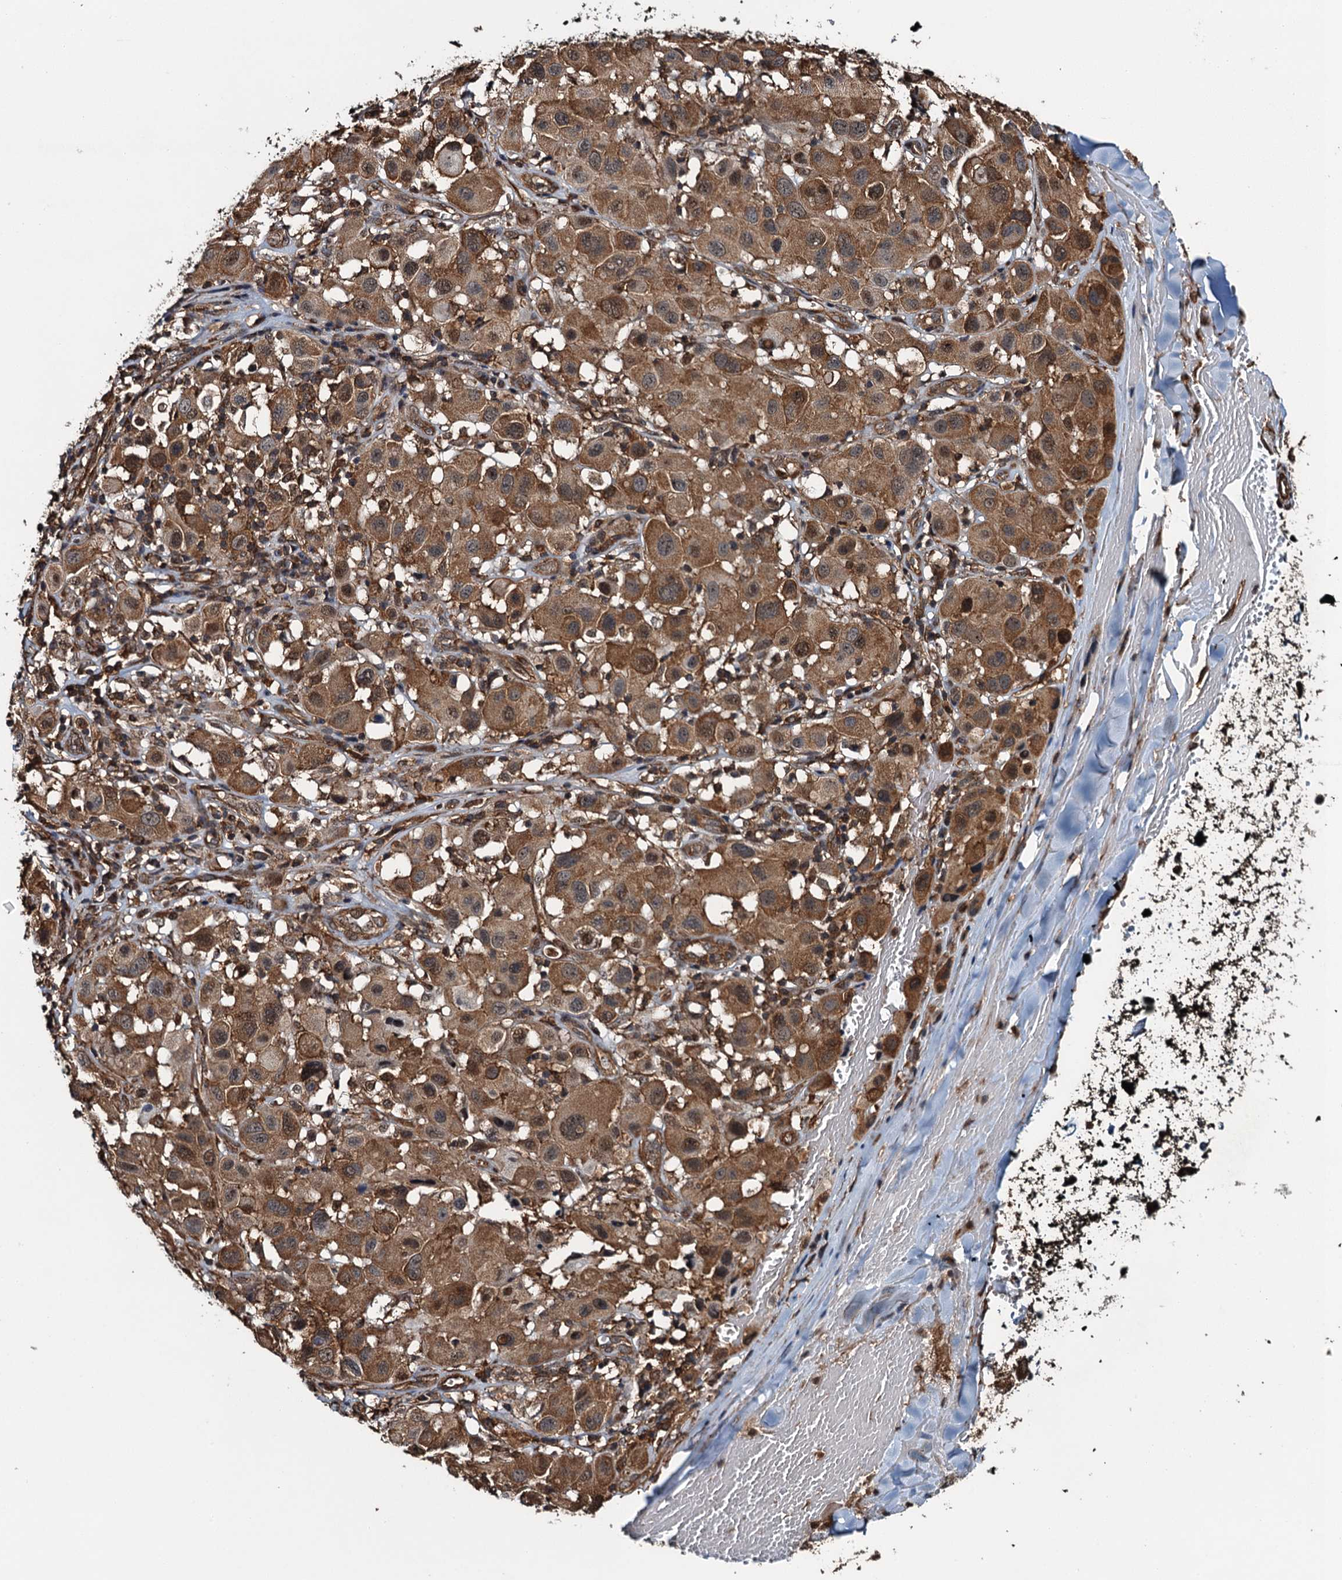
{"staining": {"intensity": "strong", "quantity": ">75%", "location": "cytoplasmic/membranous"}, "tissue": "melanoma", "cell_type": "Tumor cells", "image_type": "cancer", "snomed": [{"axis": "morphology", "description": "Malignant melanoma, Metastatic site"}, {"axis": "topography", "description": "Skin"}], "caption": "Tumor cells reveal high levels of strong cytoplasmic/membranous positivity in approximately >75% of cells in melanoma.", "gene": "WHAMM", "patient": {"sex": "male", "age": 41}}